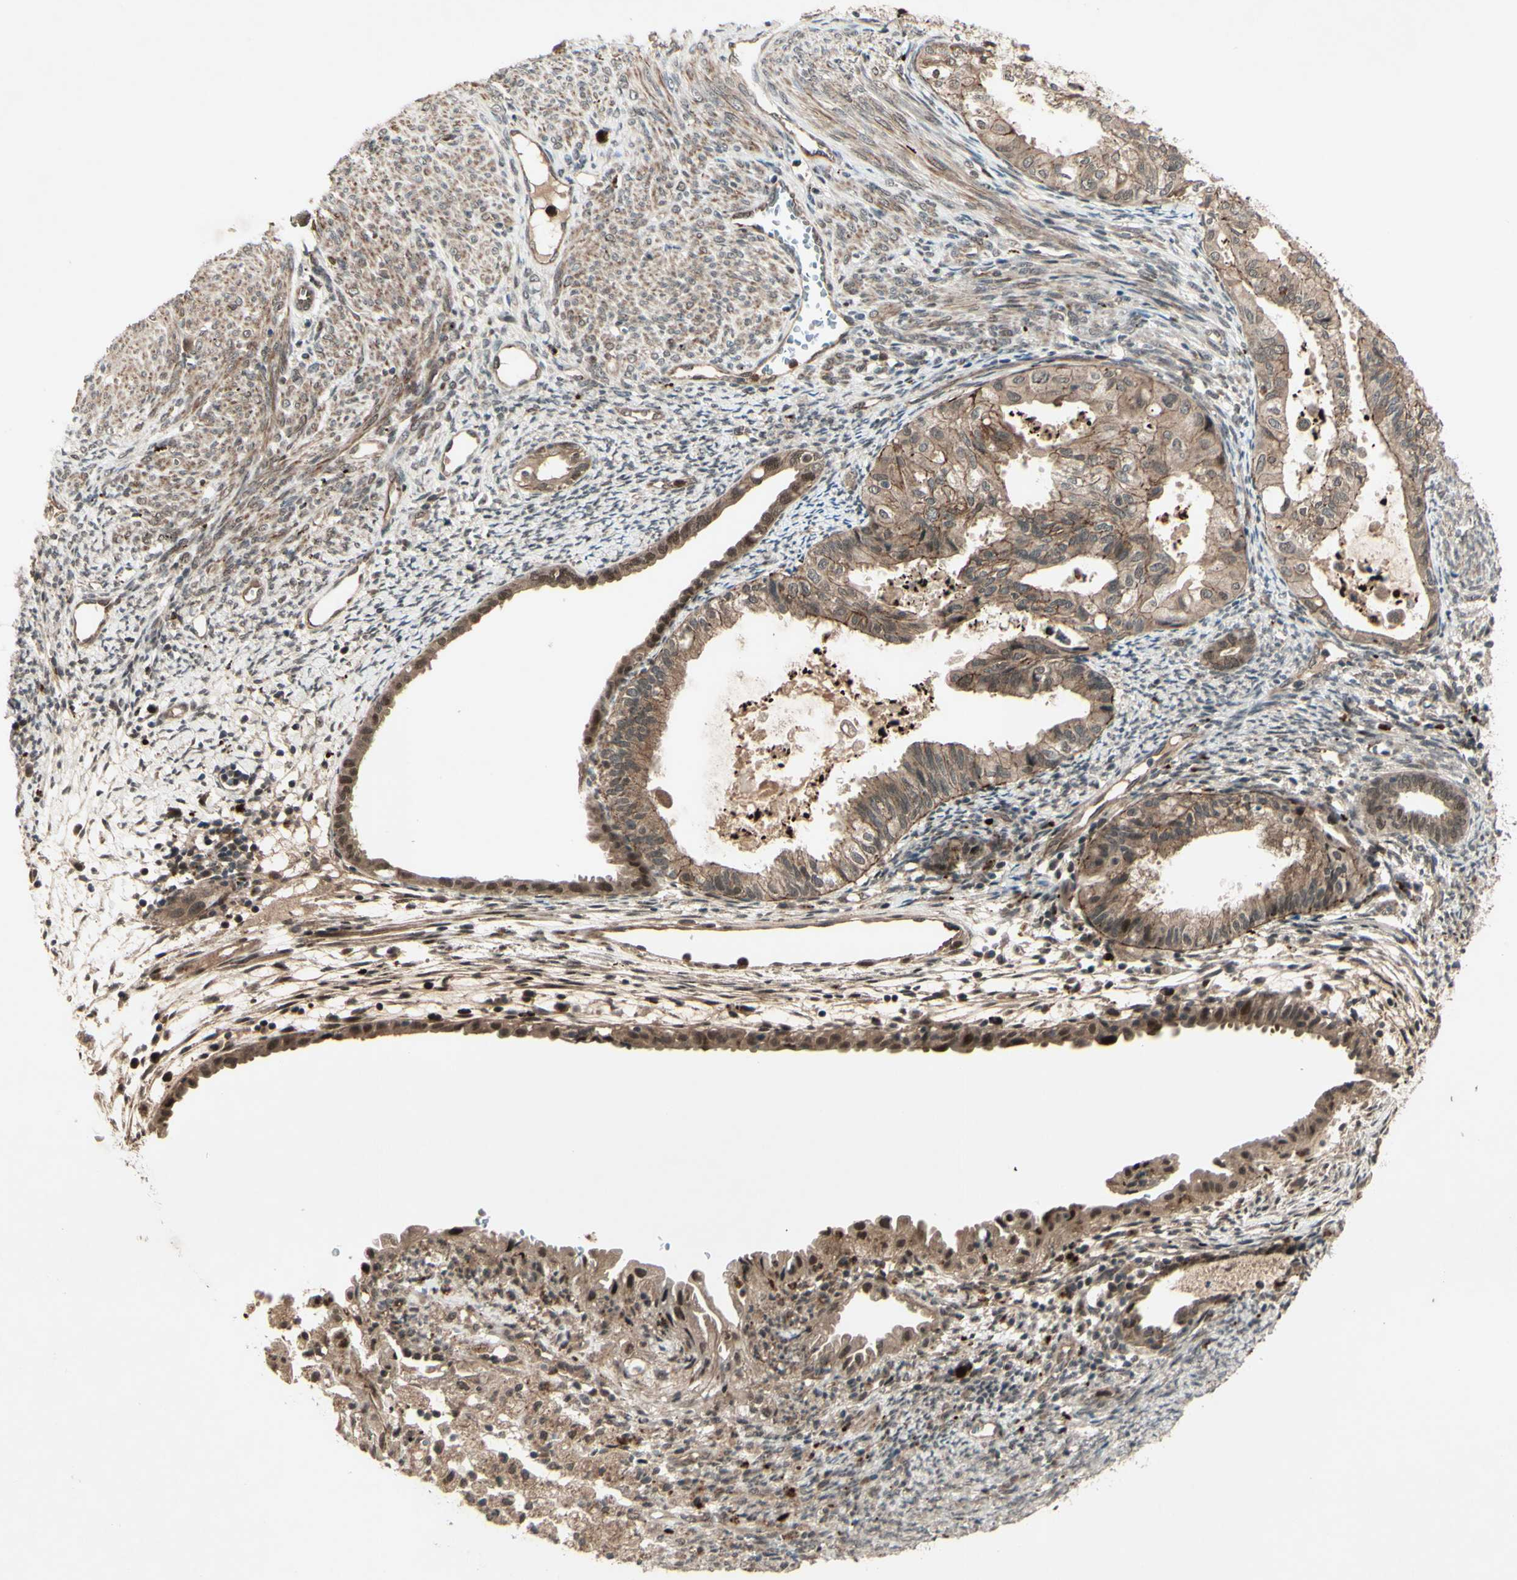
{"staining": {"intensity": "moderate", "quantity": ">75%", "location": "cytoplasmic/membranous,nuclear"}, "tissue": "cervical cancer", "cell_type": "Tumor cells", "image_type": "cancer", "snomed": [{"axis": "morphology", "description": "Normal tissue, NOS"}, {"axis": "morphology", "description": "Adenocarcinoma, NOS"}, {"axis": "topography", "description": "Cervix"}, {"axis": "topography", "description": "Endometrium"}], "caption": "IHC of human adenocarcinoma (cervical) displays medium levels of moderate cytoplasmic/membranous and nuclear expression in approximately >75% of tumor cells. The staining was performed using DAB (3,3'-diaminobenzidine), with brown indicating positive protein expression. Nuclei are stained blue with hematoxylin.", "gene": "MLF2", "patient": {"sex": "female", "age": 86}}